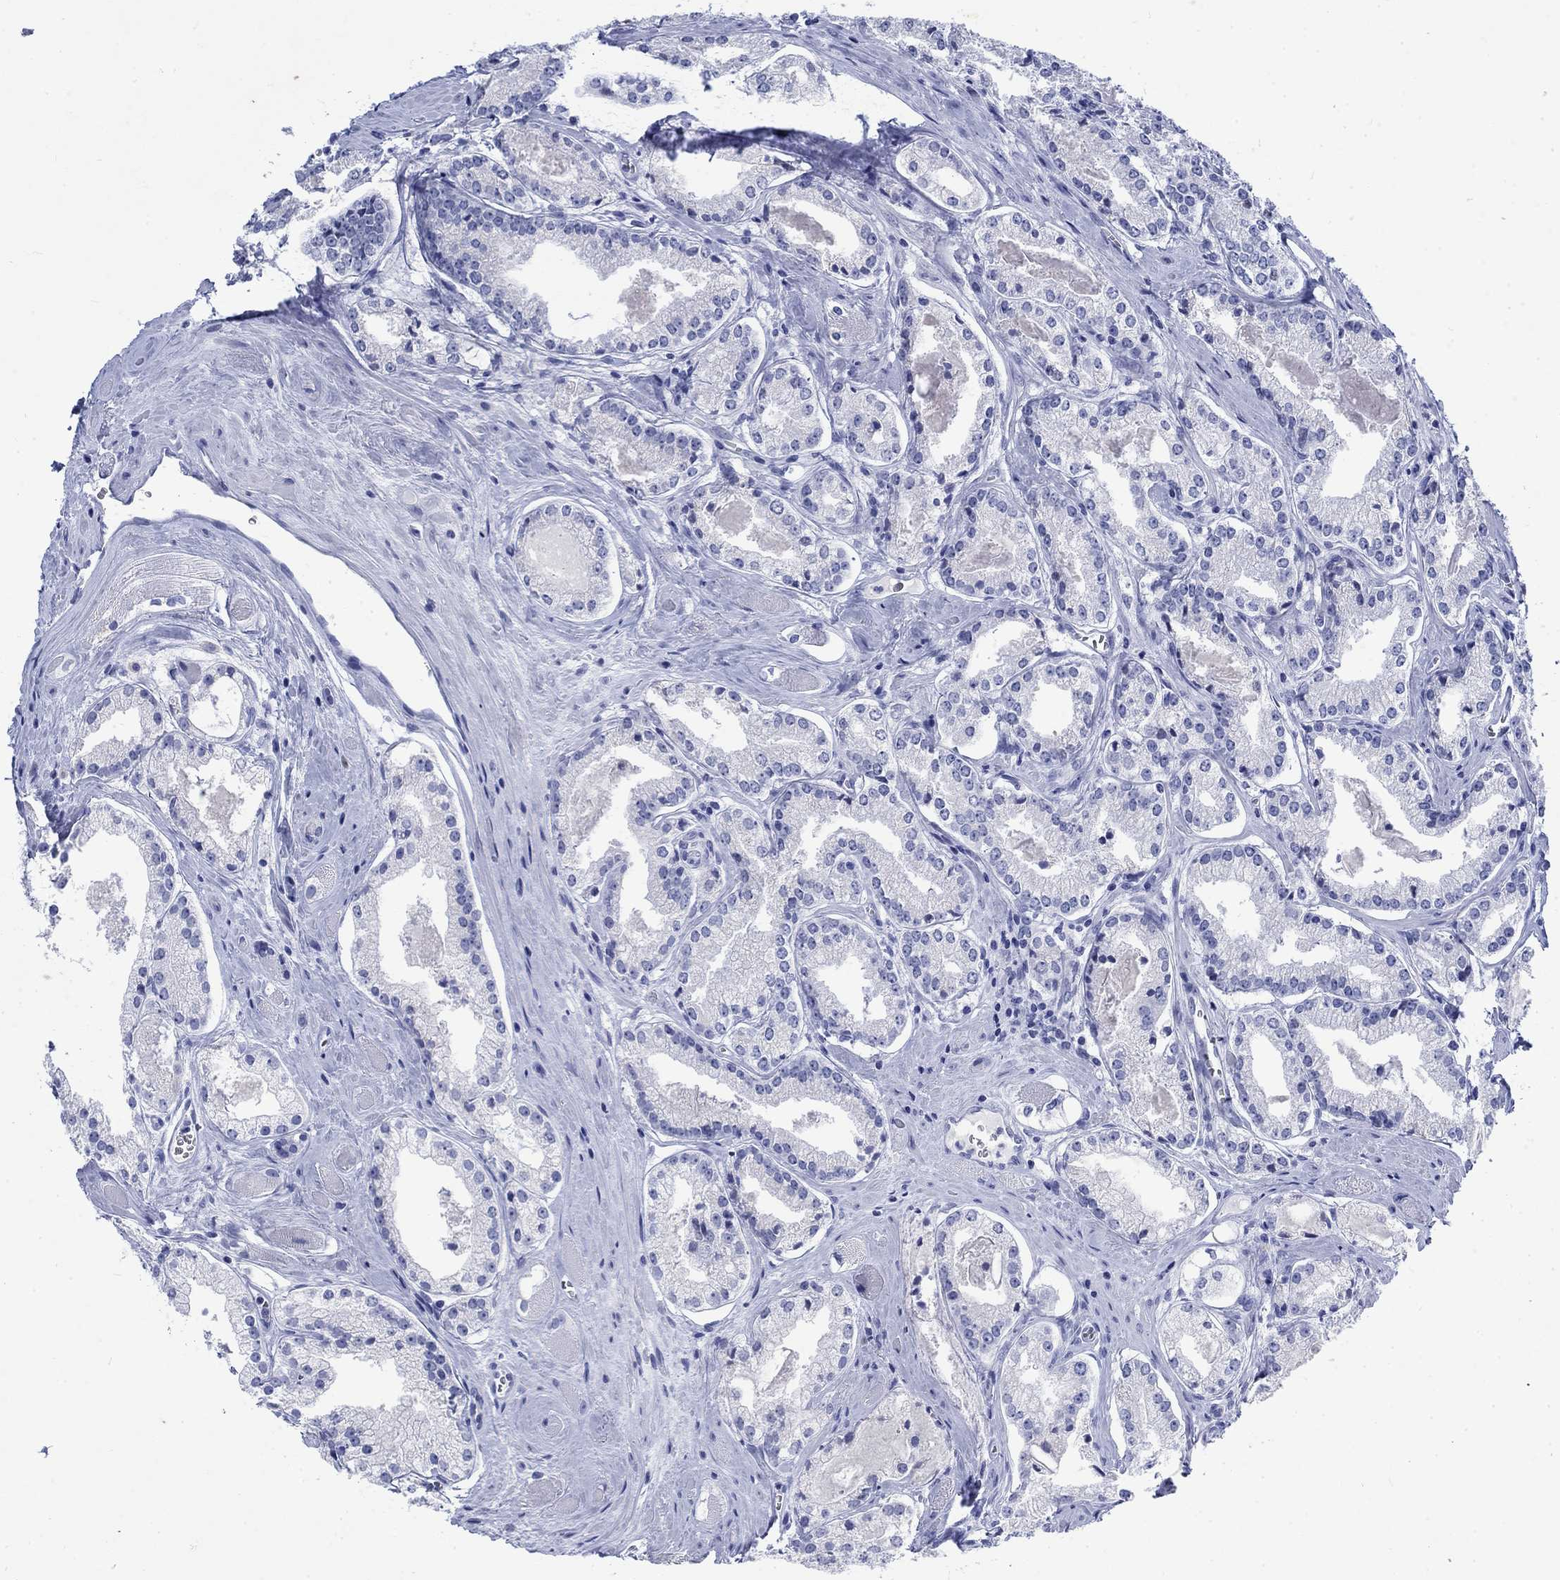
{"staining": {"intensity": "negative", "quantity": "none", "location": "none"}, "tissue": "prostate cancer", "cell_type": "Tumor cells", "image_type": "cancer", "snomed": [{"axis": "morphology", "description": "Adenocarcinoma, NOS"}, {"axis": "topography", "description": "Prostate"}], "caption": "Human prostate cancer stained for a protein using immunohistochemistry (IHC) shows no staining in tumor cells.", "gene": "KRT76", "patient": {"sex": "male", "age": 72}}